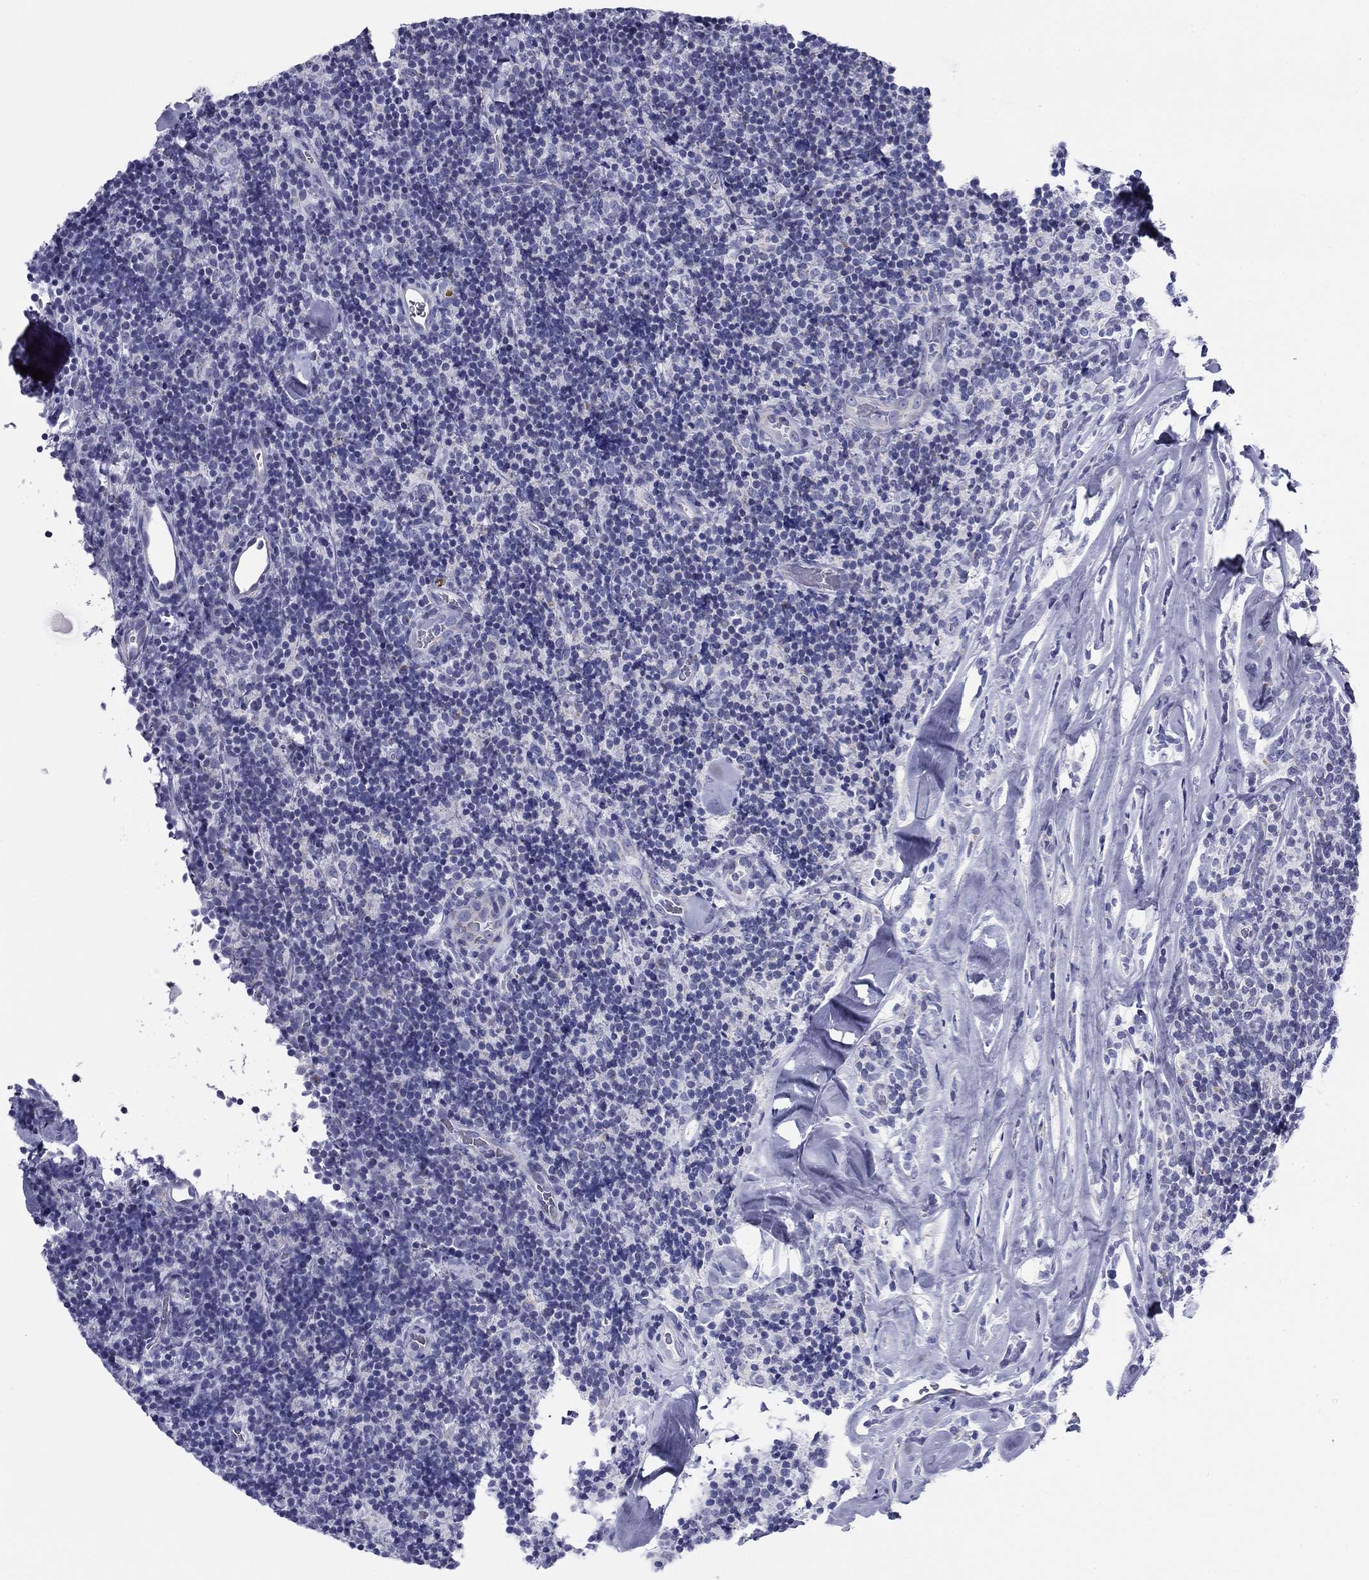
{"staining": {"intensity": "negative", "quantity": "none", "location": "none"}, "tissue": "lymphoma", "cell_type": "Tumor cells", "image_type": "cancer", "snomed": [{"axis": "morphology", "description": "Malignant lymphoma, non-Hodgkin's type, Low grade"}, {"axis": "topography", "description": "Lymph node"}], "caption": "DAB immunohistochemical staining of human malignant lymphoma, non-Hodgkin's type (low-grade) exhibits no significant expression in tumor cells.", "gene": "ZP2", "patient": {"sex": "female", "age": 56}}